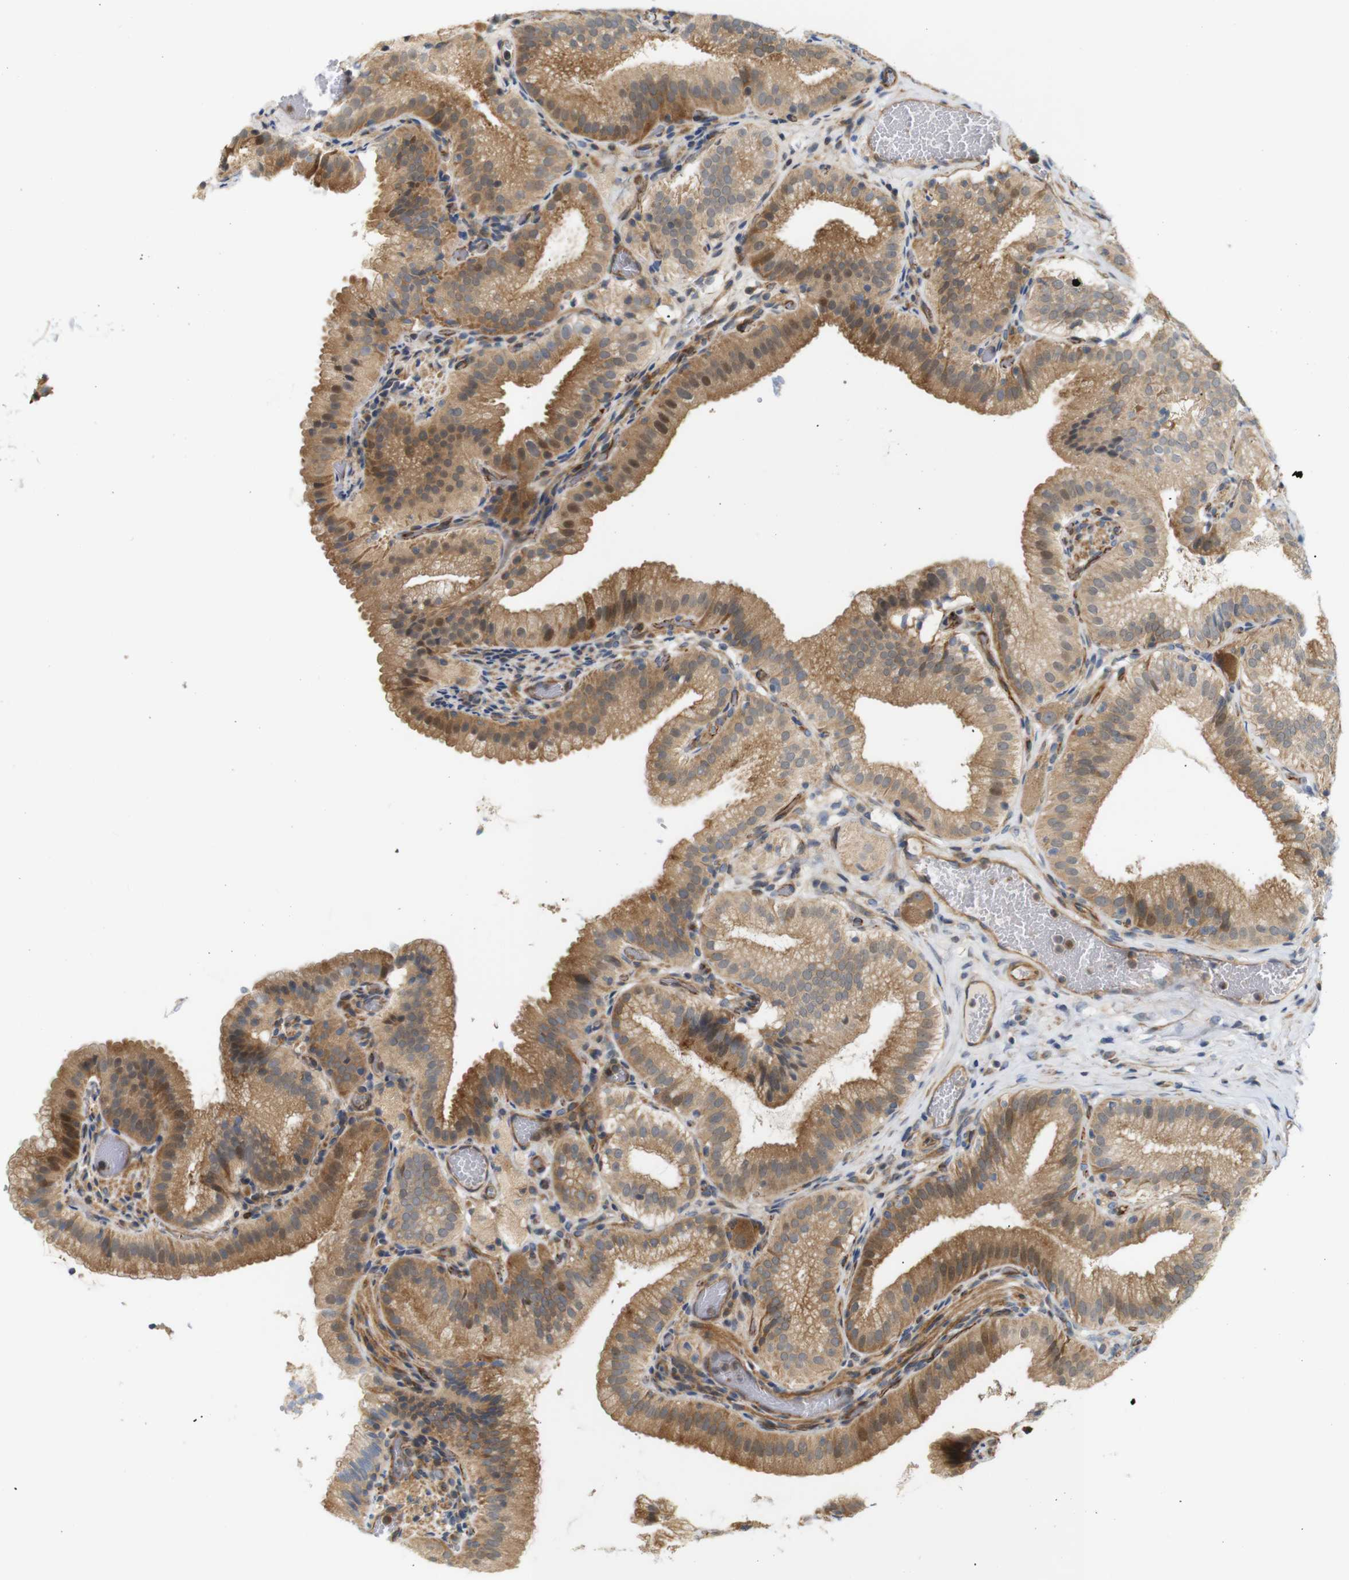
{"staining": {"intensity": "moderate", "quantity": ">75%", "location": "cytoplasmic/membranous"}, "tissue": "gallbladder", "cell_type": "Glandular cells", "image_type": "normal", "snomed": [{"axis": "morphology", "description": "Normal tissue, NOS"}, {"axis": "topography", "description": "Gallbladder"}], "caption": "Immunohistochemical staining of unremarkable human gallbladder displays >75% levels of moderate cytoplasmic/membranous protein expression in about >75% of glandular cells.", "gene": "RPTOR", "patient": {"sex": "male", "age": 54}}